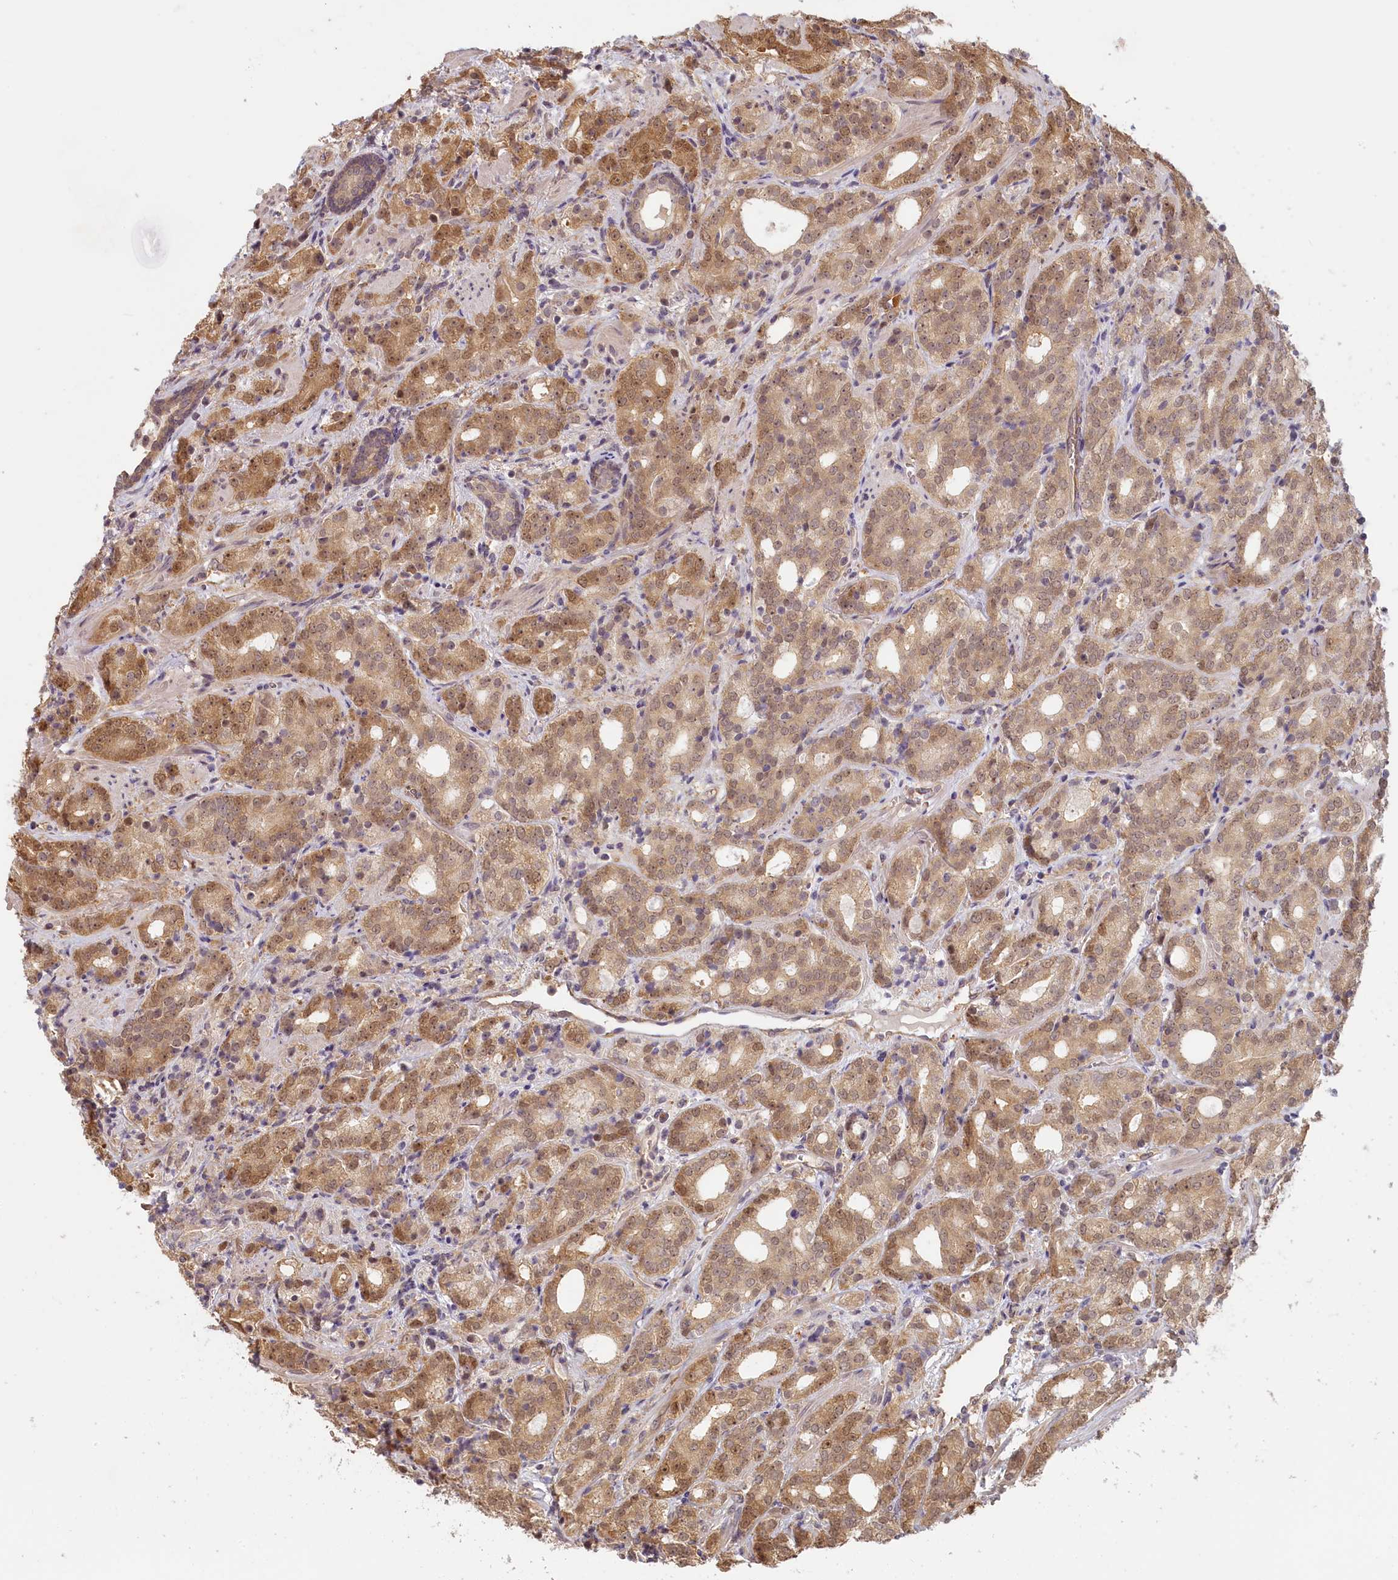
{"staining": {"intensity": "moderate", "quantity": ">75%", "location": "cytoplasmic/membranous,nuclear"}, "tissue": "prostate cancer", "cell_type": "Tumor cells", "image_type": "cancer", "snomed": [{"axis": "morphology", "description": "Adenocarcinoma, High grade"}, {"axis": "topography", "description": "Prostate"}], "caption": "An immunohistochemistry (IHC) histopathology image of neoplastic tissue is shown. Protein staining in brown labels moderate cytoplasmic/membranous and nuclear positivity in prostate cancer within tumor cells.", "gene": "C19orf44", "patient": {"sex": "male", "age": 64}}